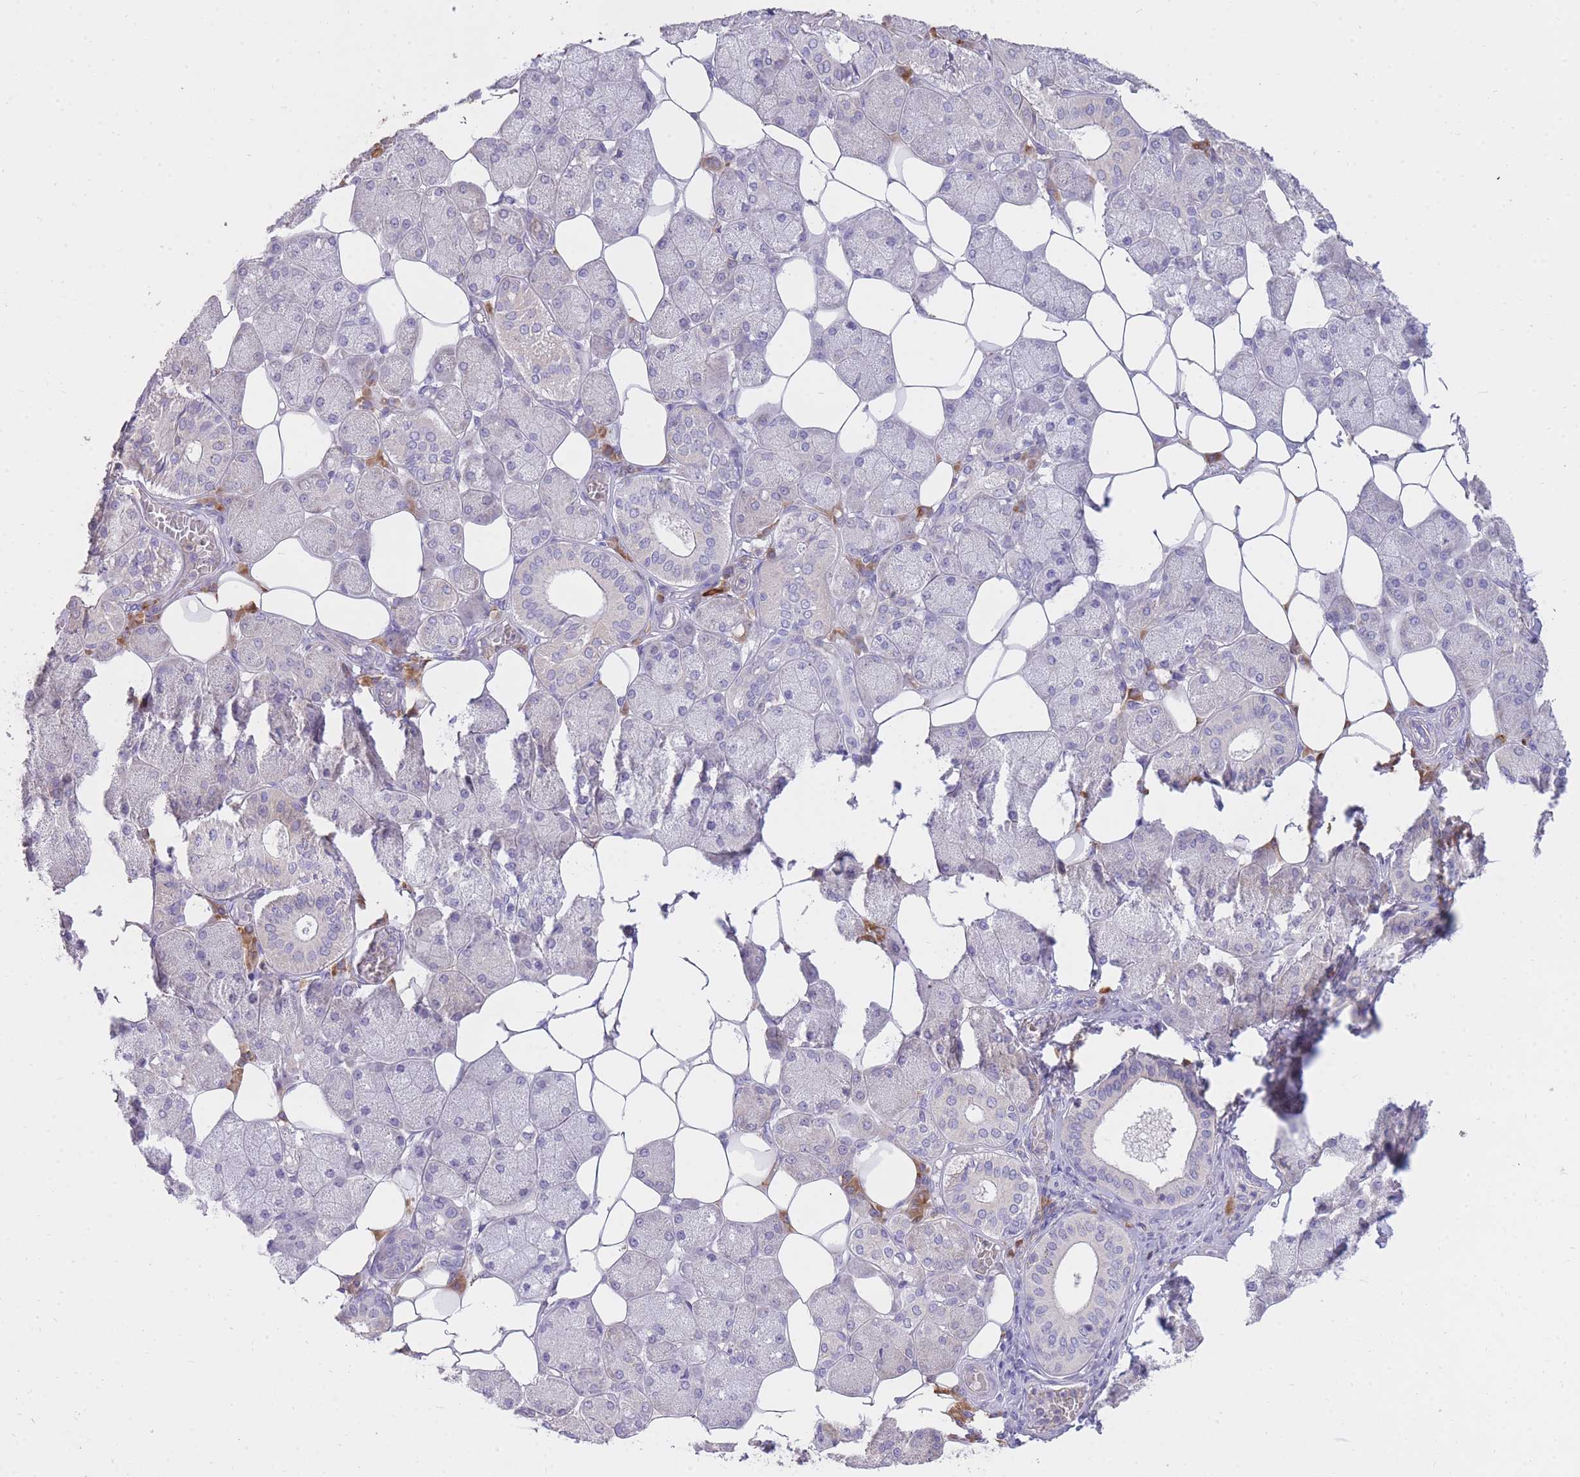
{"staining": {"intensity": "weak", "quantity": "<25%", "location": "cytoplasmic/membranous"}, "tissue": "salivary gland", "cell_type": "Glandular cells", "image_type": "normal", "snomed": [{"axis": "morphology", "description": "Squamous cell carcinoma, NOS"}, {"axis": "topography", "description": "Skin"}, {"axis": "topography", "description": "Head-Neck"}], "caption": "Glandular cells show no significant expression in normal salivary gland. Brightfield microscopy of immunohistochemistry (IHC) stained with DAB (3,3'-diaminobenzidine) (brown) and hematoxylin (blue), captured at high magnification.", "gene": "FRG2B", "patient": {"sex": "male", "age": 80}}